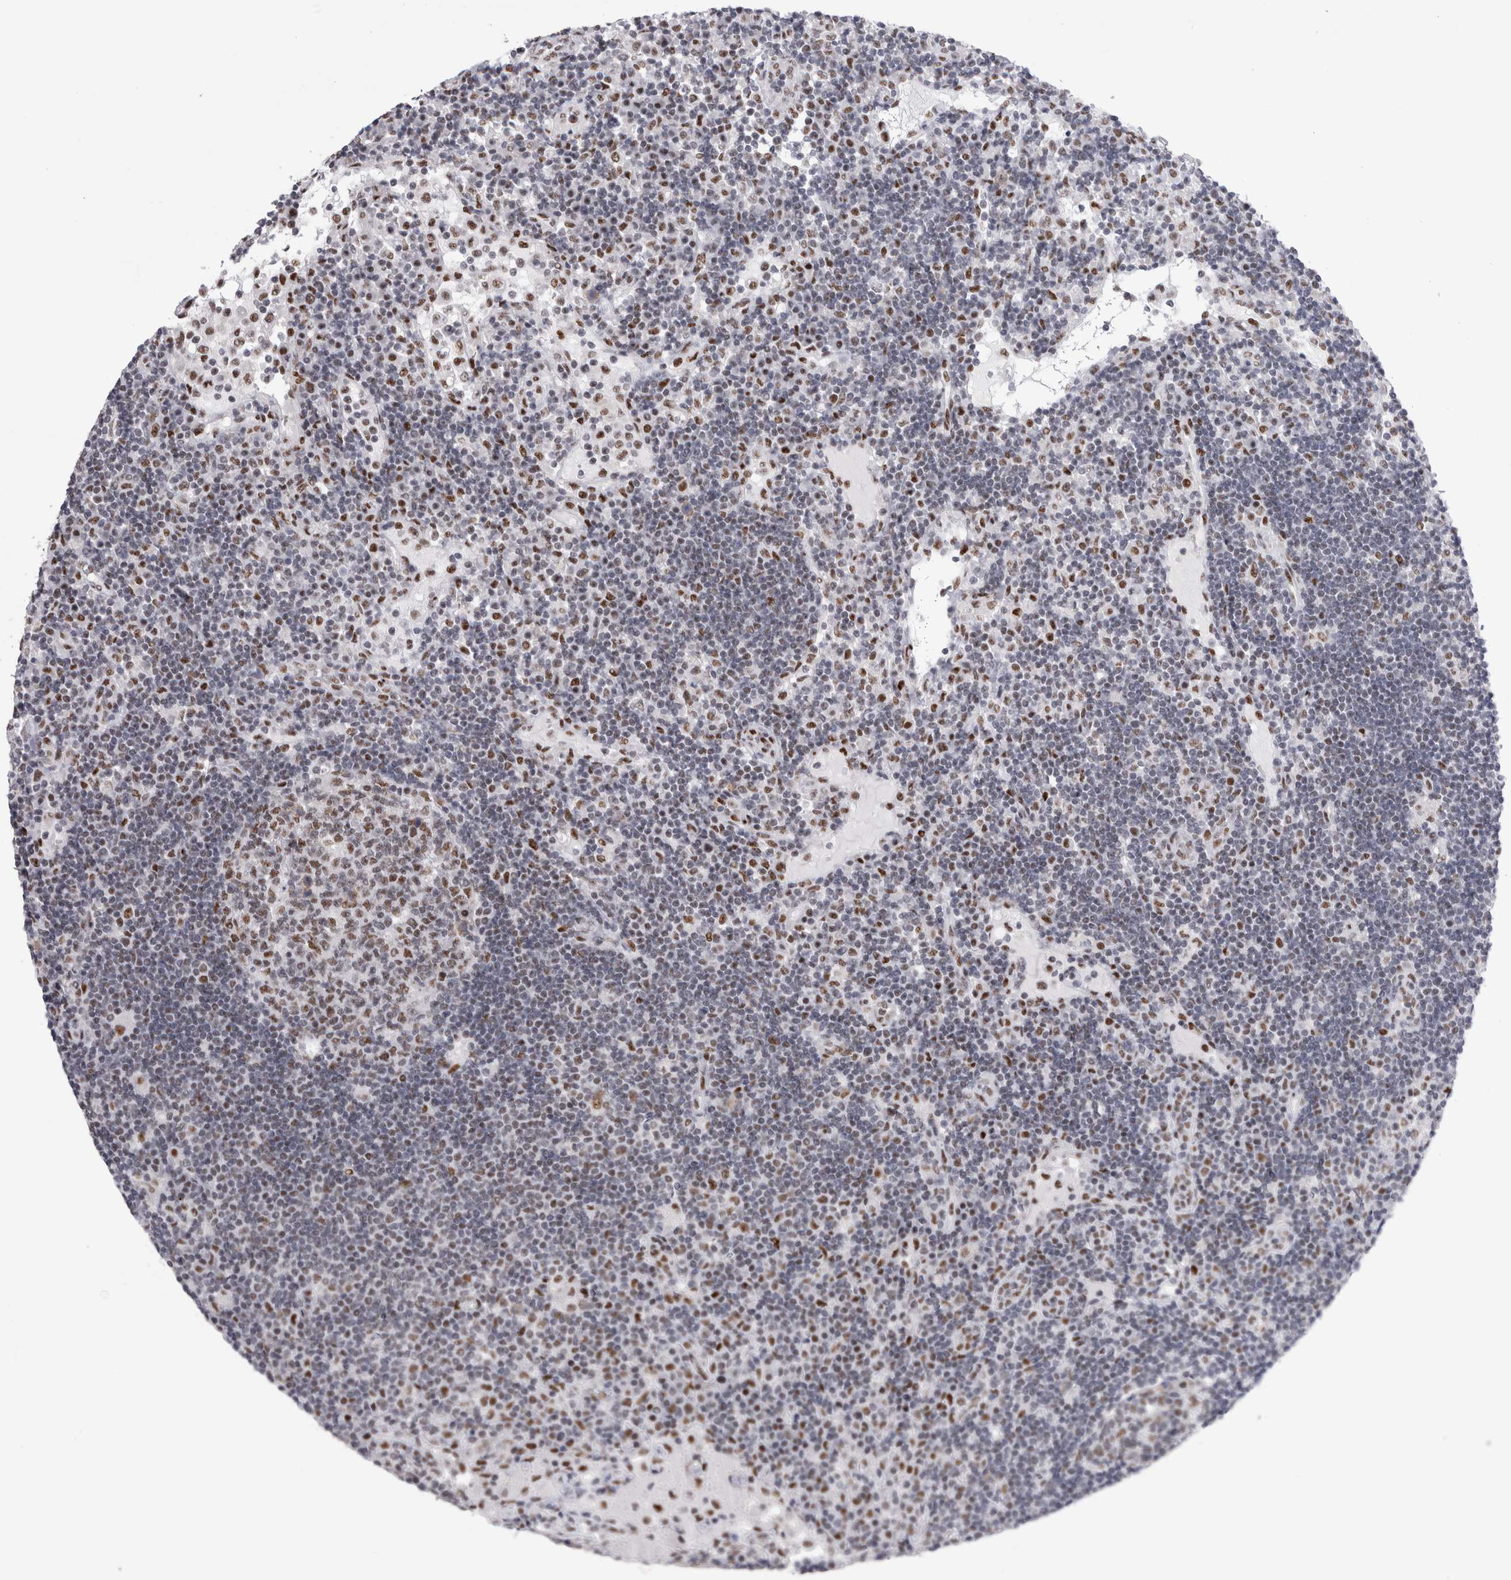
{"staining": {"intensity": "strong", "quantity": ">75%", "location": "nuclear"}, "tissue": "lymph node", "cell_type": "Germinal center cells", "image_type": "normal", "snomed": [{"axis": "morphology", "description": "Normal tissue, NOS"}, {"axis": "topography", "description": "Lymph node"}], "caption": "A photomicrograph of lymph node stained for a protein exhibits strong nuclear brown staining in germinal center cells.", "gene": "RBM6", "patient": {"sex": "female", "age": 53}}